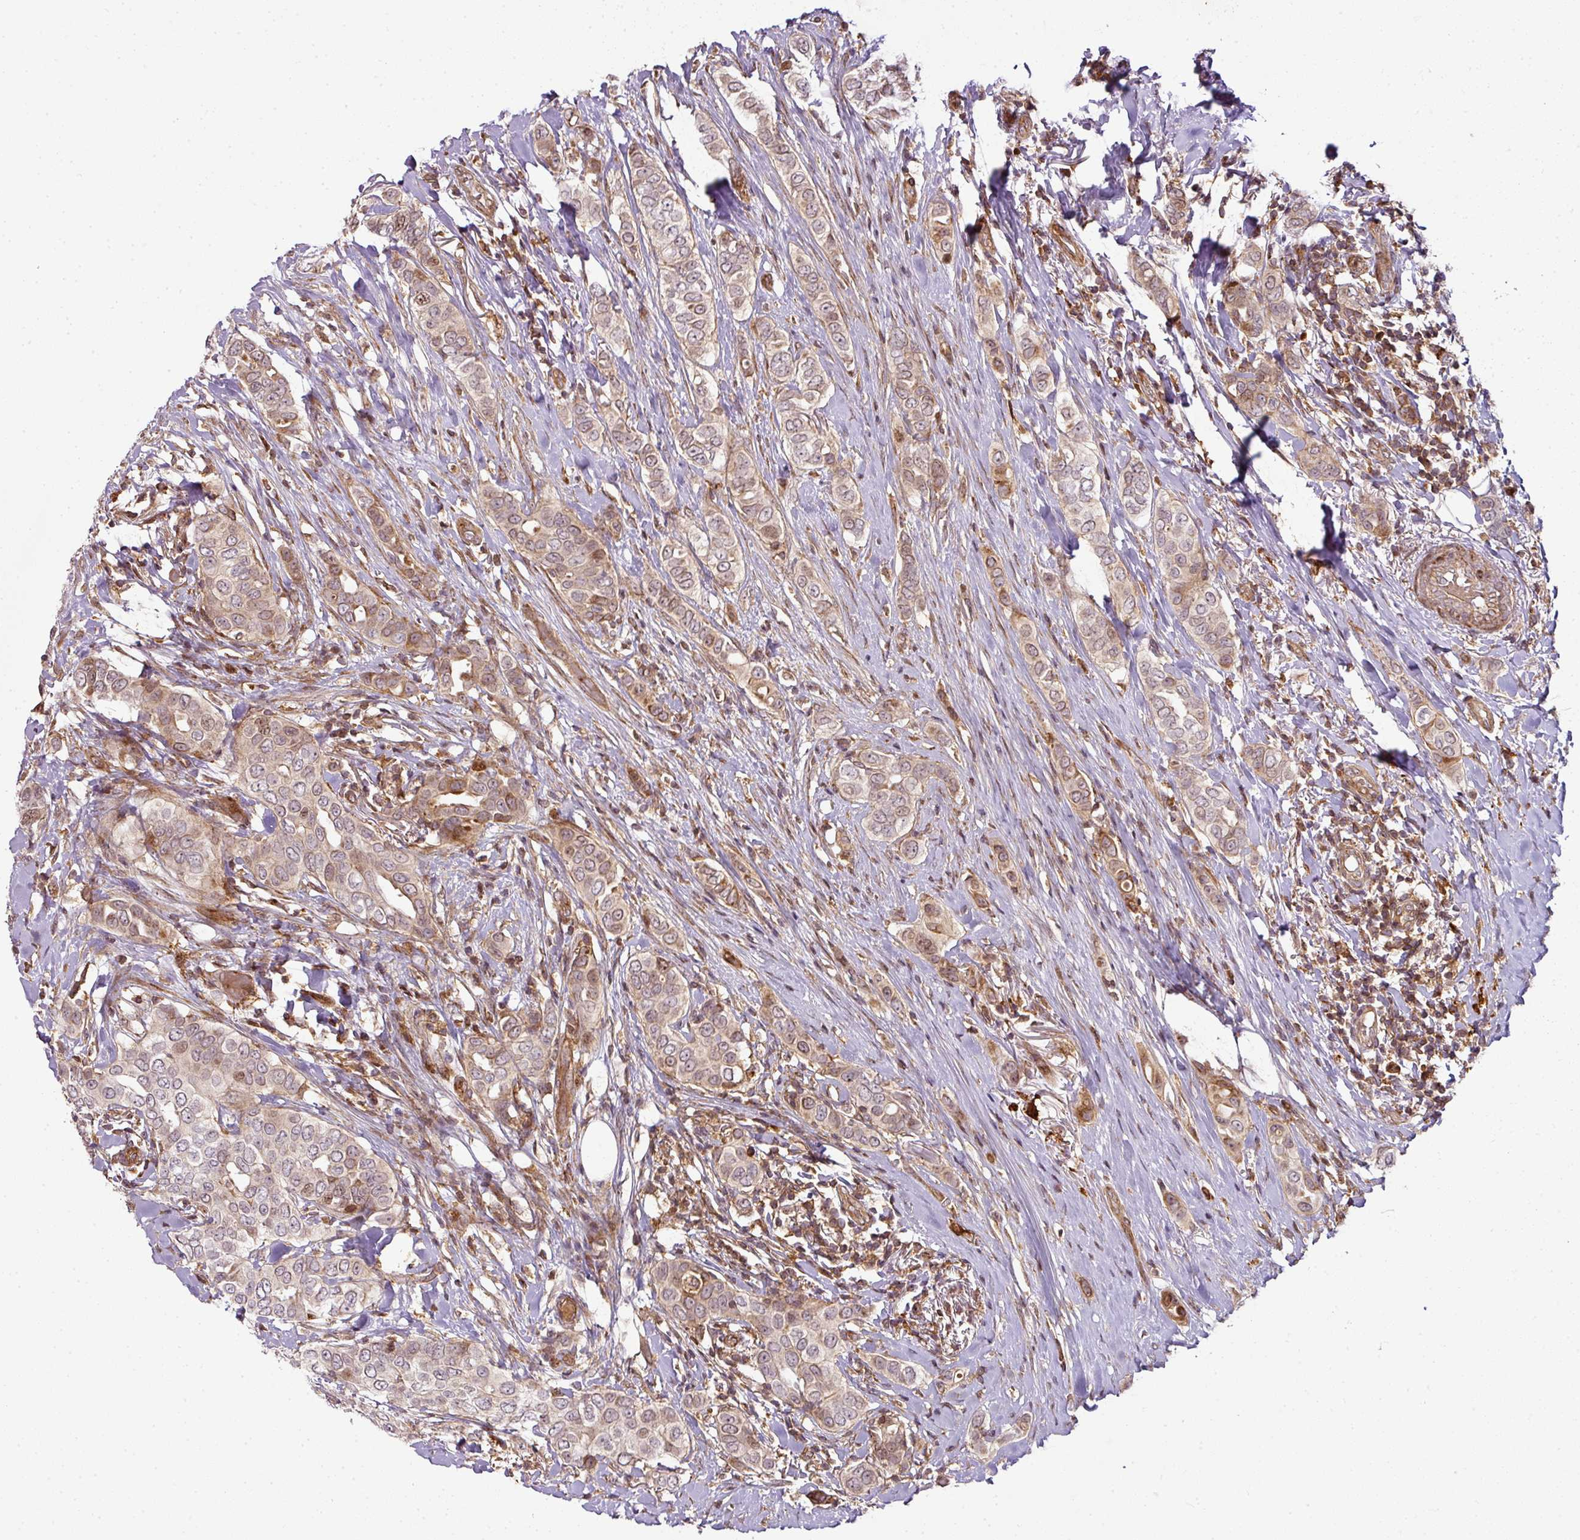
{"staining": {"intensity": "weak", "quantity": ">75%", "location": "cytoplasmic/membranous,nuclear"}, "tissue": "breast cancer", "cell_type": "Tumor cells", "image_type": "cancer", "snomed": [{"axis": "morphology", "description": "Lobular carcinoma"}, {"axis": "topography", "description": "Breast"}], "caption": "DAB immunohistochemical staining of lobular carcinoma (breast) exhibits weak cytoplasmic/membranous and nuclear protein positivity in approximately >75% of tumor cells. The staining was performed using DAB (3,3'-diaminobenzidine), with brown indicating positive protein expression. Nuclei are stained blue with hematoxylin.", "gene": "ATAT1", "patient": {"sex": "female", "age": 51}}